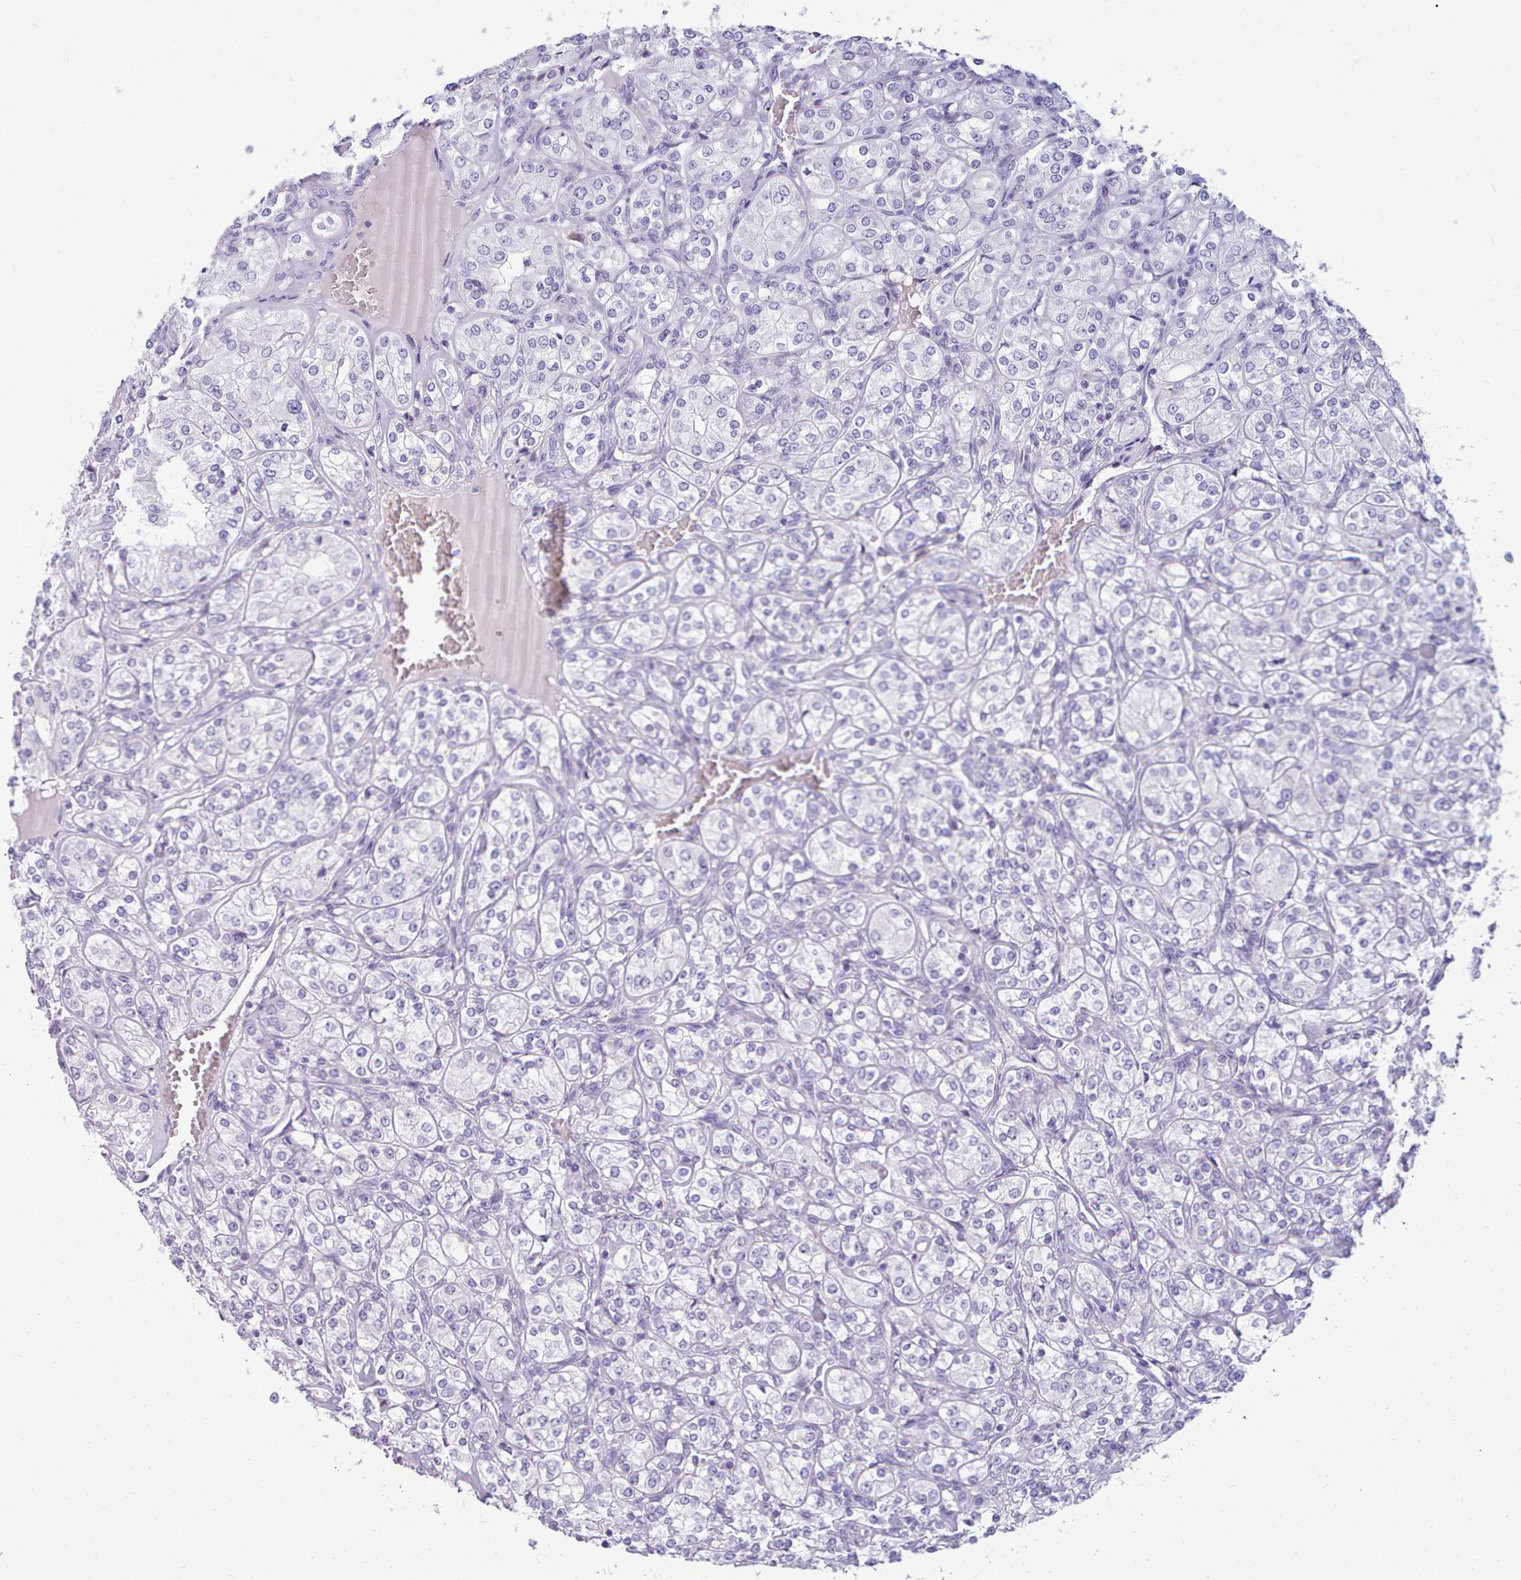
{"staining": {"intensity": "negative", "quantity": "none", "location": "none"}, "tissue": "renal cancer", "cell_type": "Tumor cells", "image_type": "cancer", "snomed": [{"axis": "morphology", "description": "Adenocarcinoma, NOS"}, {"axis": "topography", "description": "Kidney"}], "caption": "Adenocarcinoma (renal) was stained to show a protein in brown. There is no significant staining in tumor cells.", "gene": "NKX1-2", "patient": {"sex": "male", "age": 77}}